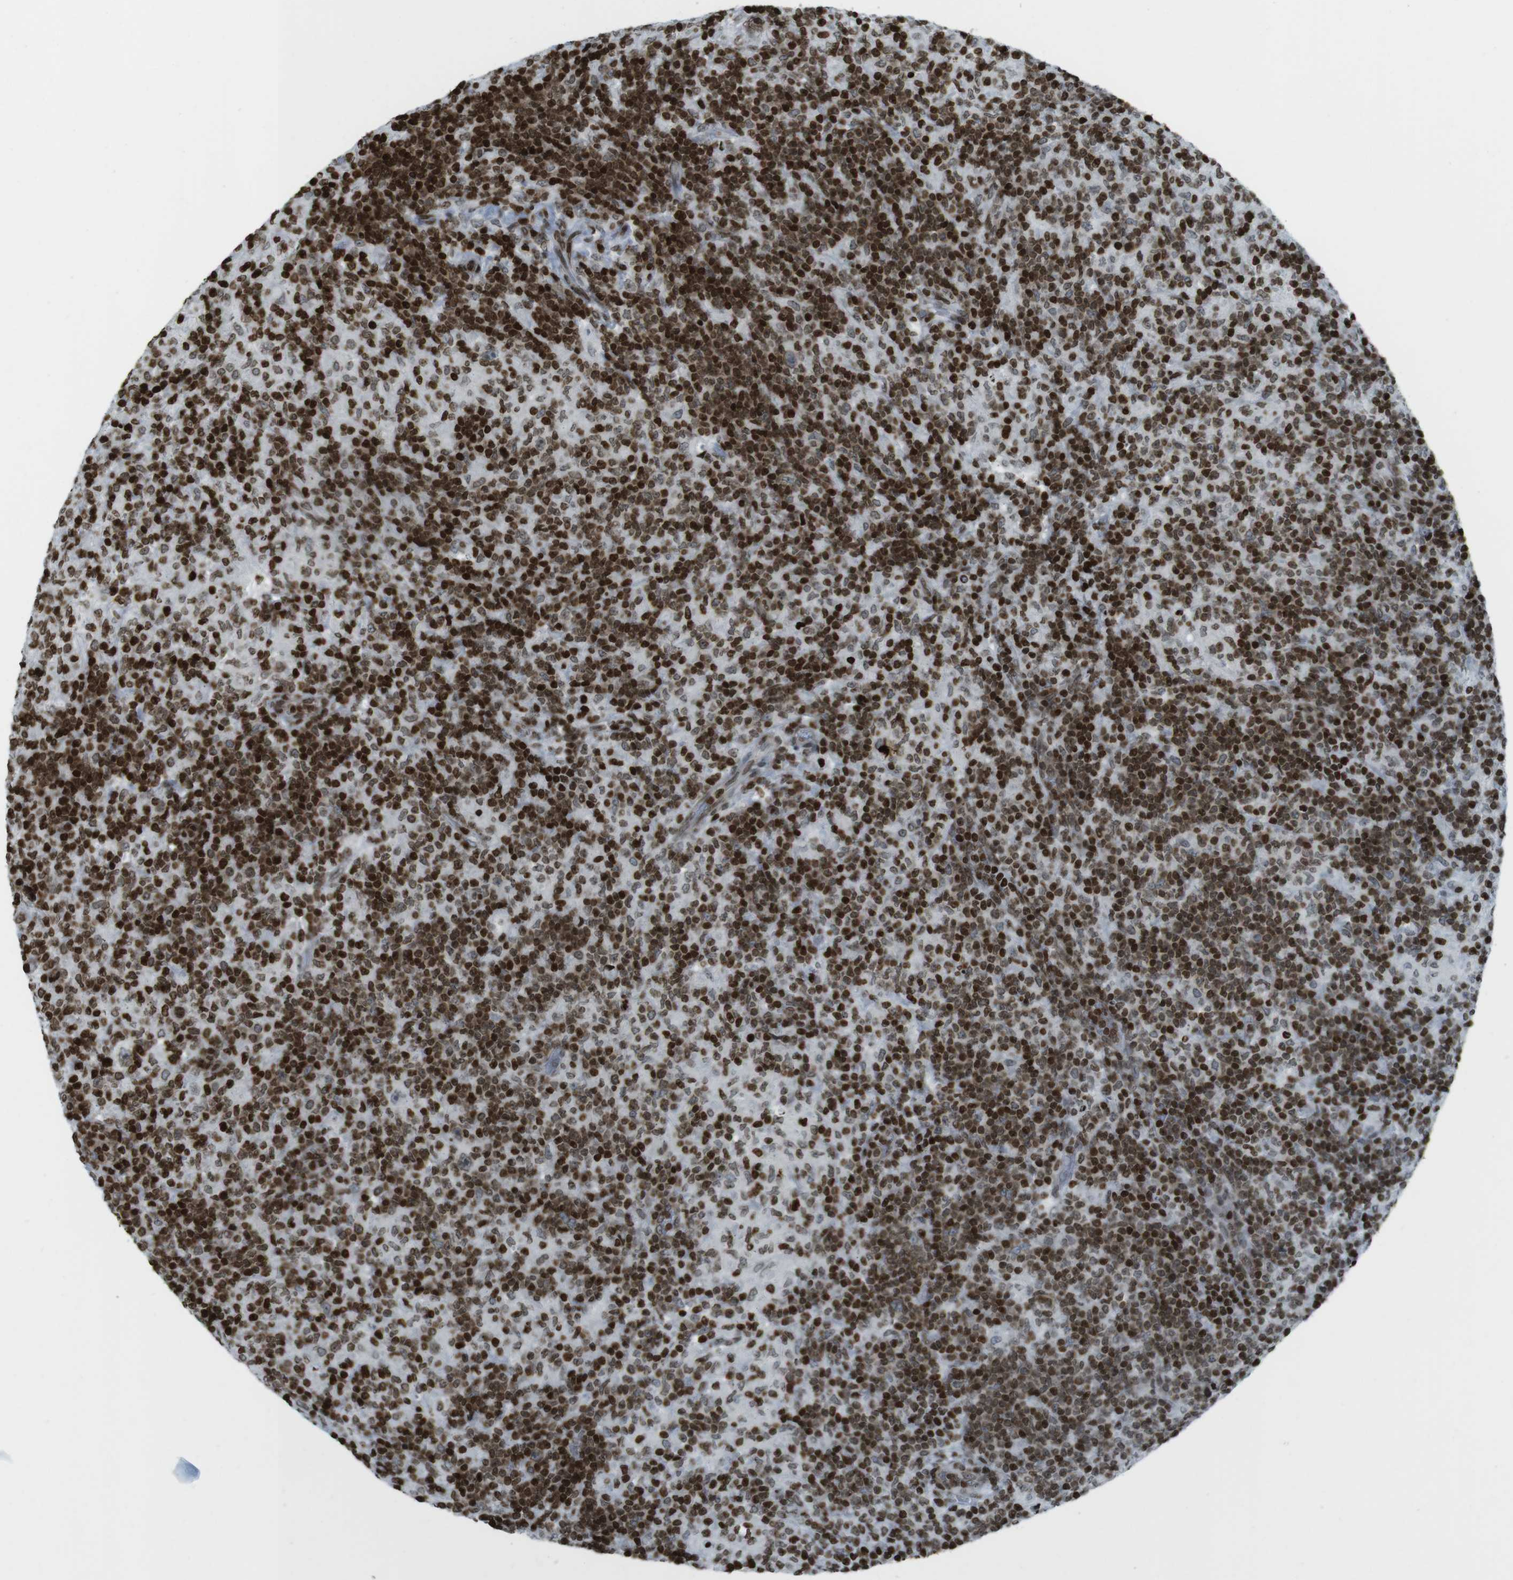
{"staining": {"intensity": "strong", "quantity": ">75%", "location": "nuclear"}, "tissue": "lymphoma", "cell_type": "Tumor cells", "image_type": "cancer", "snomed": [{"axis": "morphology", "description": "Hodgkin's disease, NOS"}, {"axis": "topography", "description": "Lymph node"}], "caption": "IHC image of human Hodgkin's disease stained for a protein (brown), which displays high levels of strong nuclear staining in approximately >75% of tumor cells.", "gene": "H2AC8", "patient": {"sex": "male", "age": 70}}